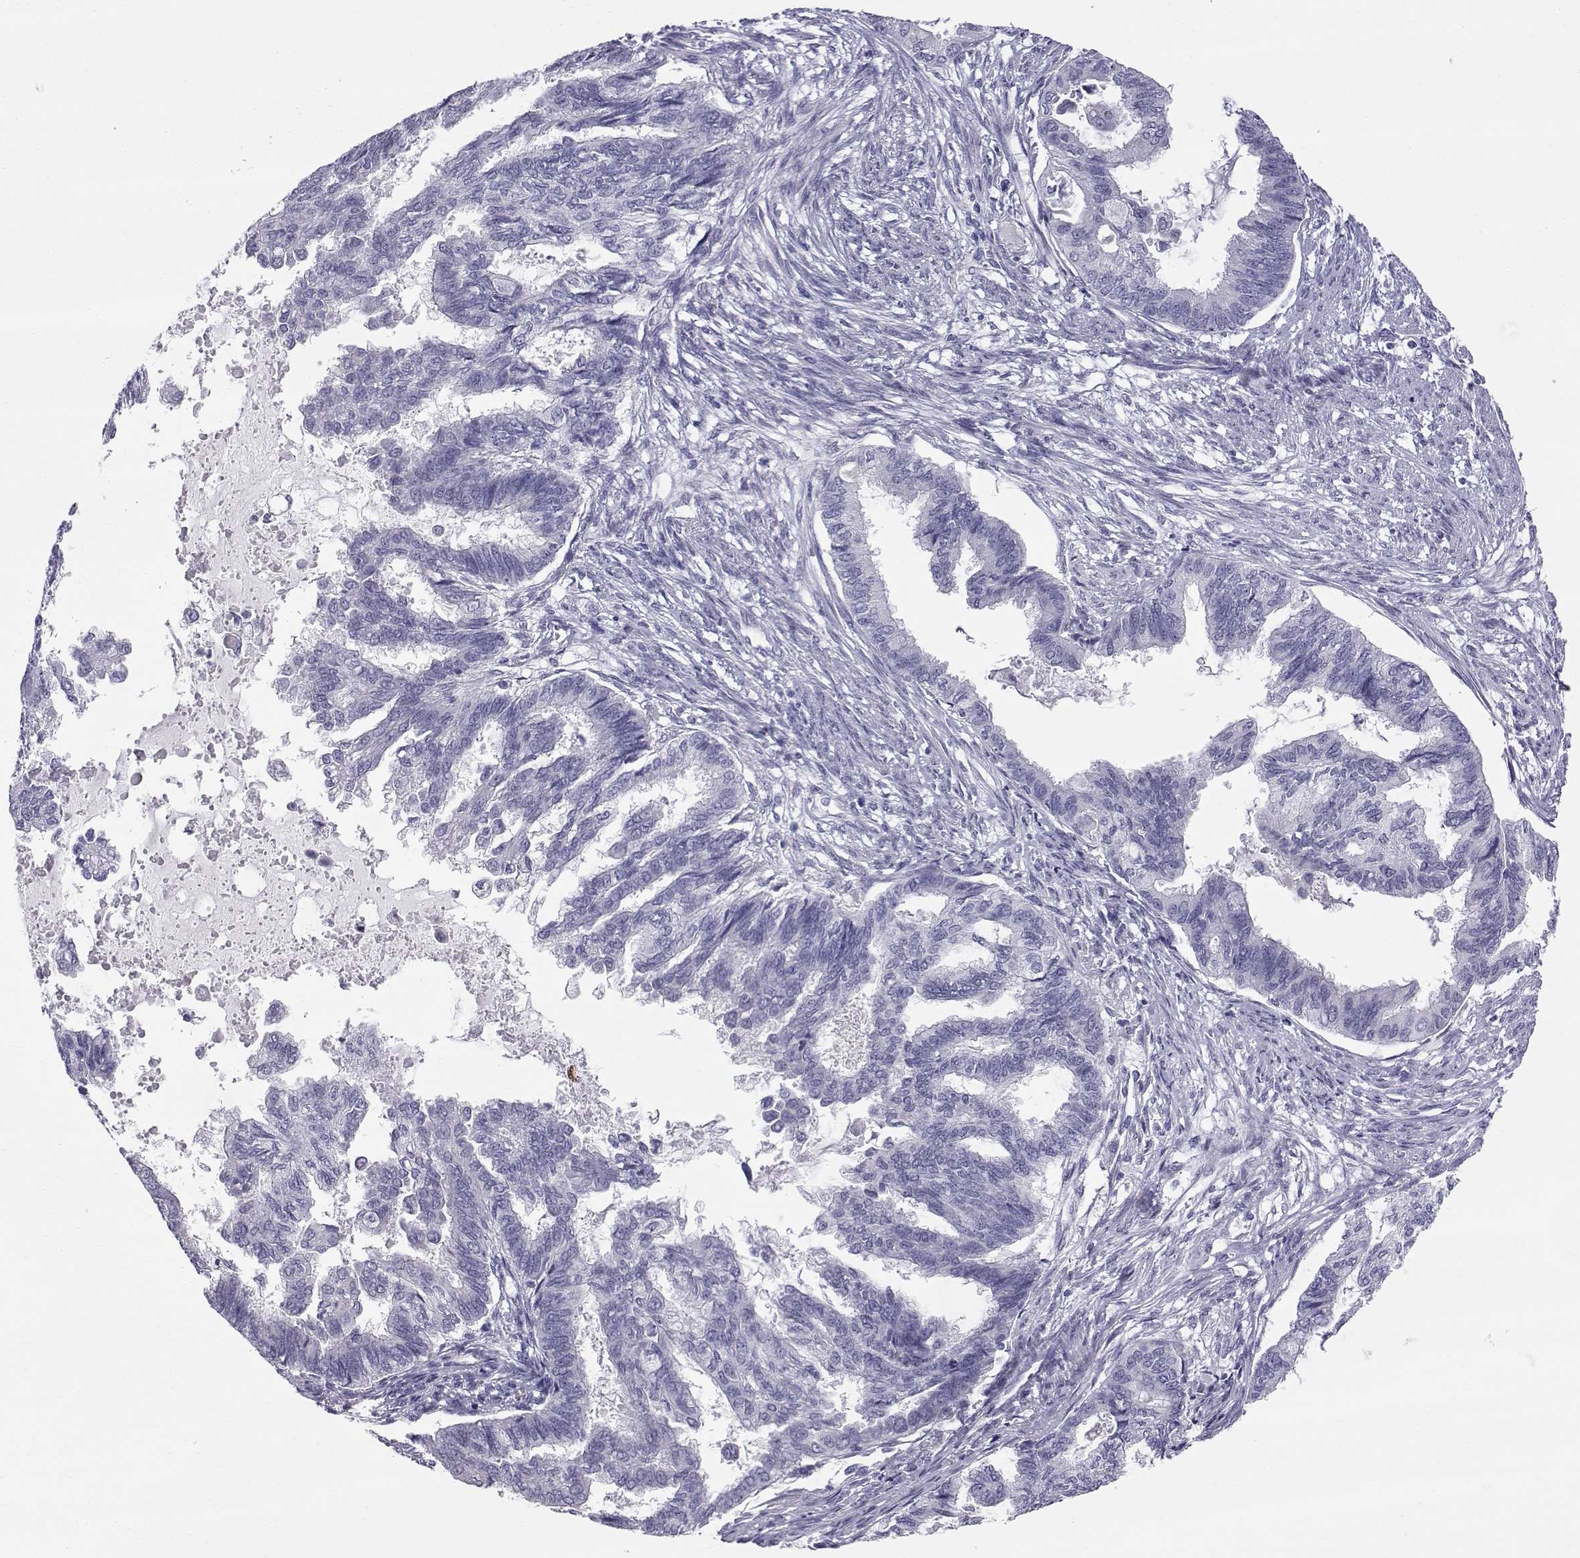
{"staining": {"intensity": "negative", "quantity": "none", "location": "none"}, "tissue": "endometrial cancer", "cell_type": "Tumor cells", "image_type": "cancer", "snomed": [{"axis": "morphology", "description": "Adenocarcinoma, NOS"}, {"axis": "topography", "description": "Endometrium"}], "caption": "Tumor cells are negative for protein expression in human endometrial cancer. The staining is performed using DAB (3,3'-diaminobenzidine) brown chromogen with nuclei counter-stained in using hematoxylin.", "gene": "RNASE12", "patient": {"sex": "female", "age": 86}}